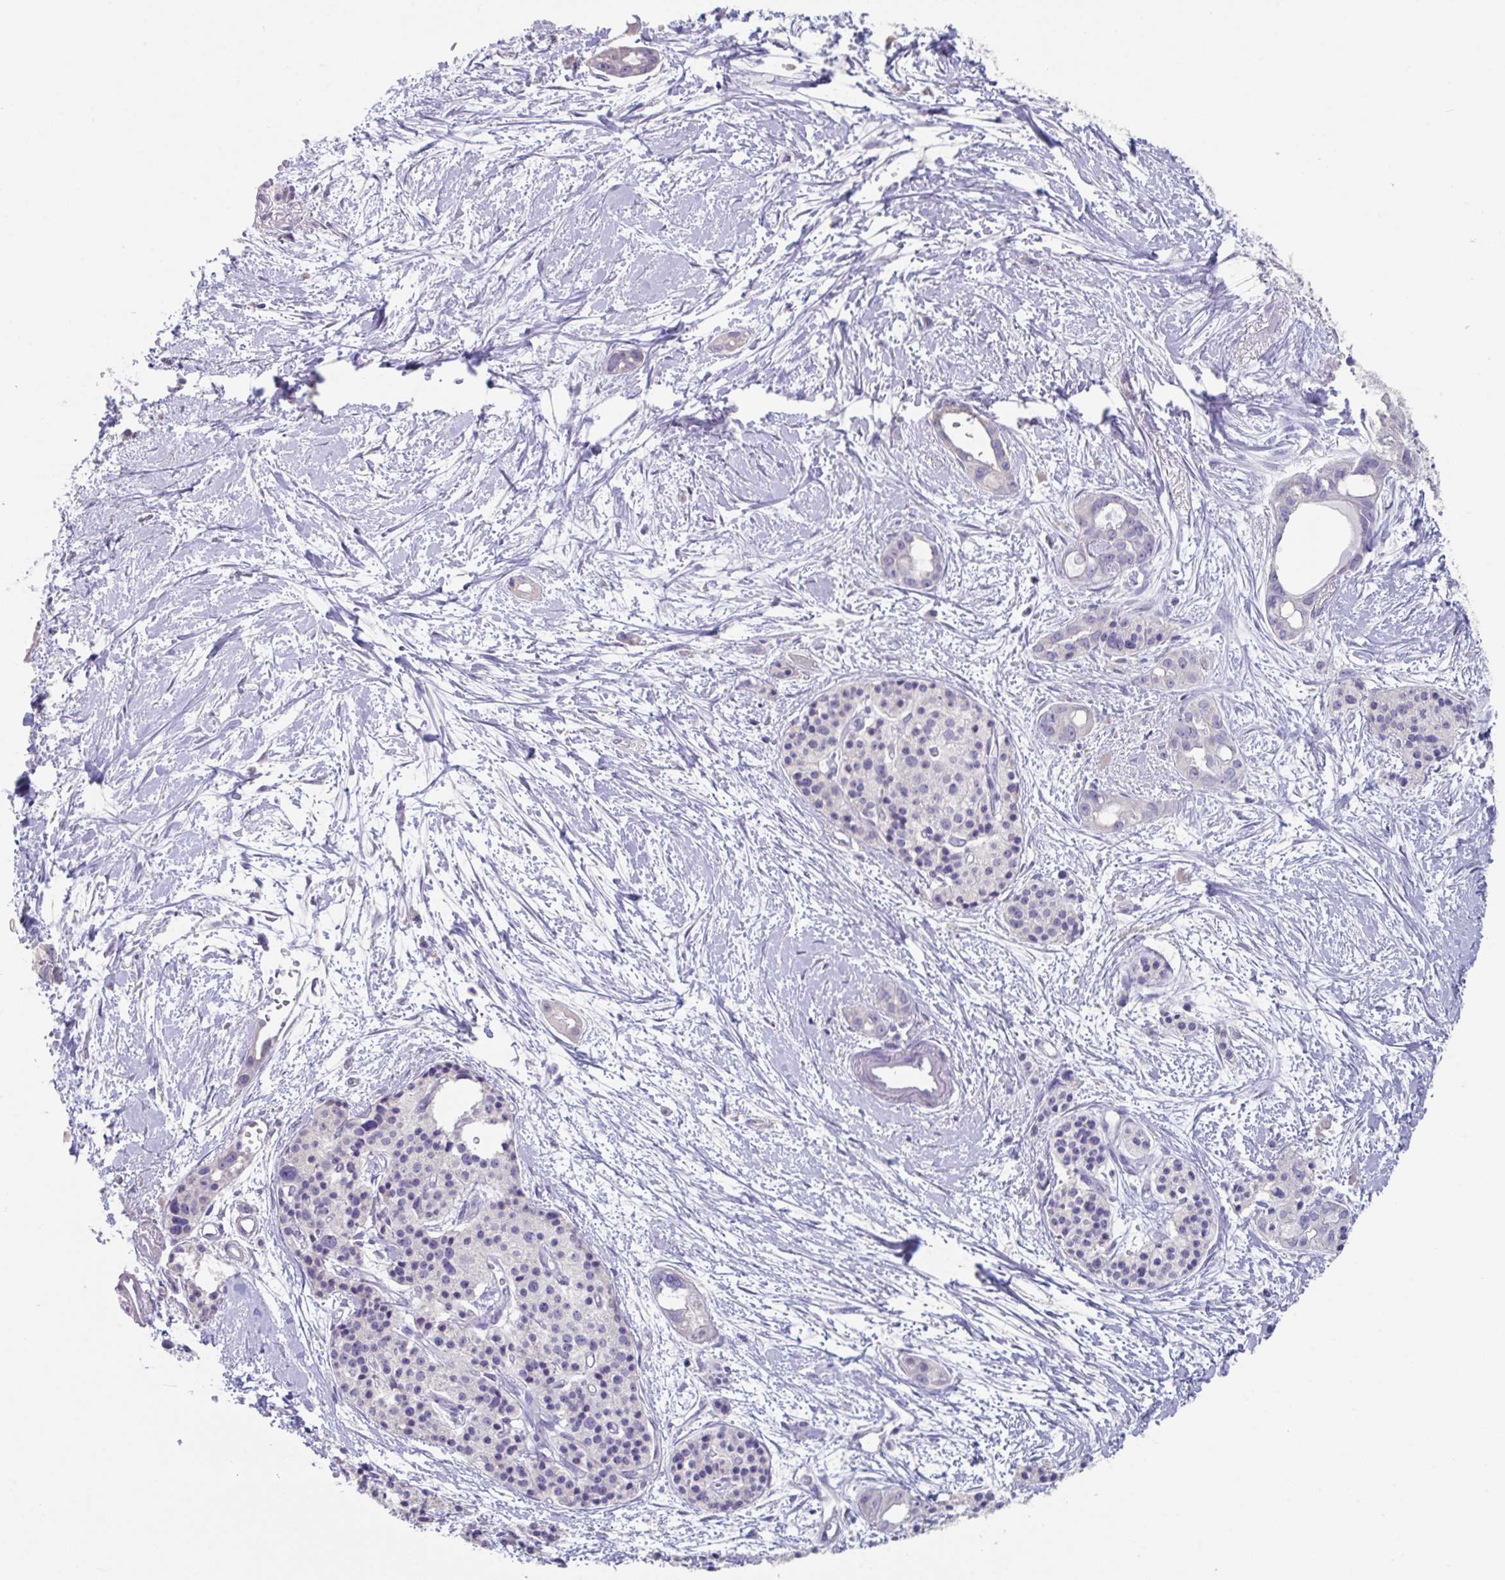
{"staining": {"intensity": "negative", "quantity": "none", "location": "none"}, "tissue": "pancreatic cancer", "cell_type": "Tumor cells", "image_type": "cancer", "snomed": [{"axis": "morphology", "description": "Adenocarcinoma, NOS"}, {"axis": "topography", "description": "Pancreas"}], "caption": "Adenocarcinoma (pancreatic) was stained to show a protein in brown. There is no significant staining in tumor cells.", "gene": "SLC44A4", "patient": {"sex": "female", "age": 50}}